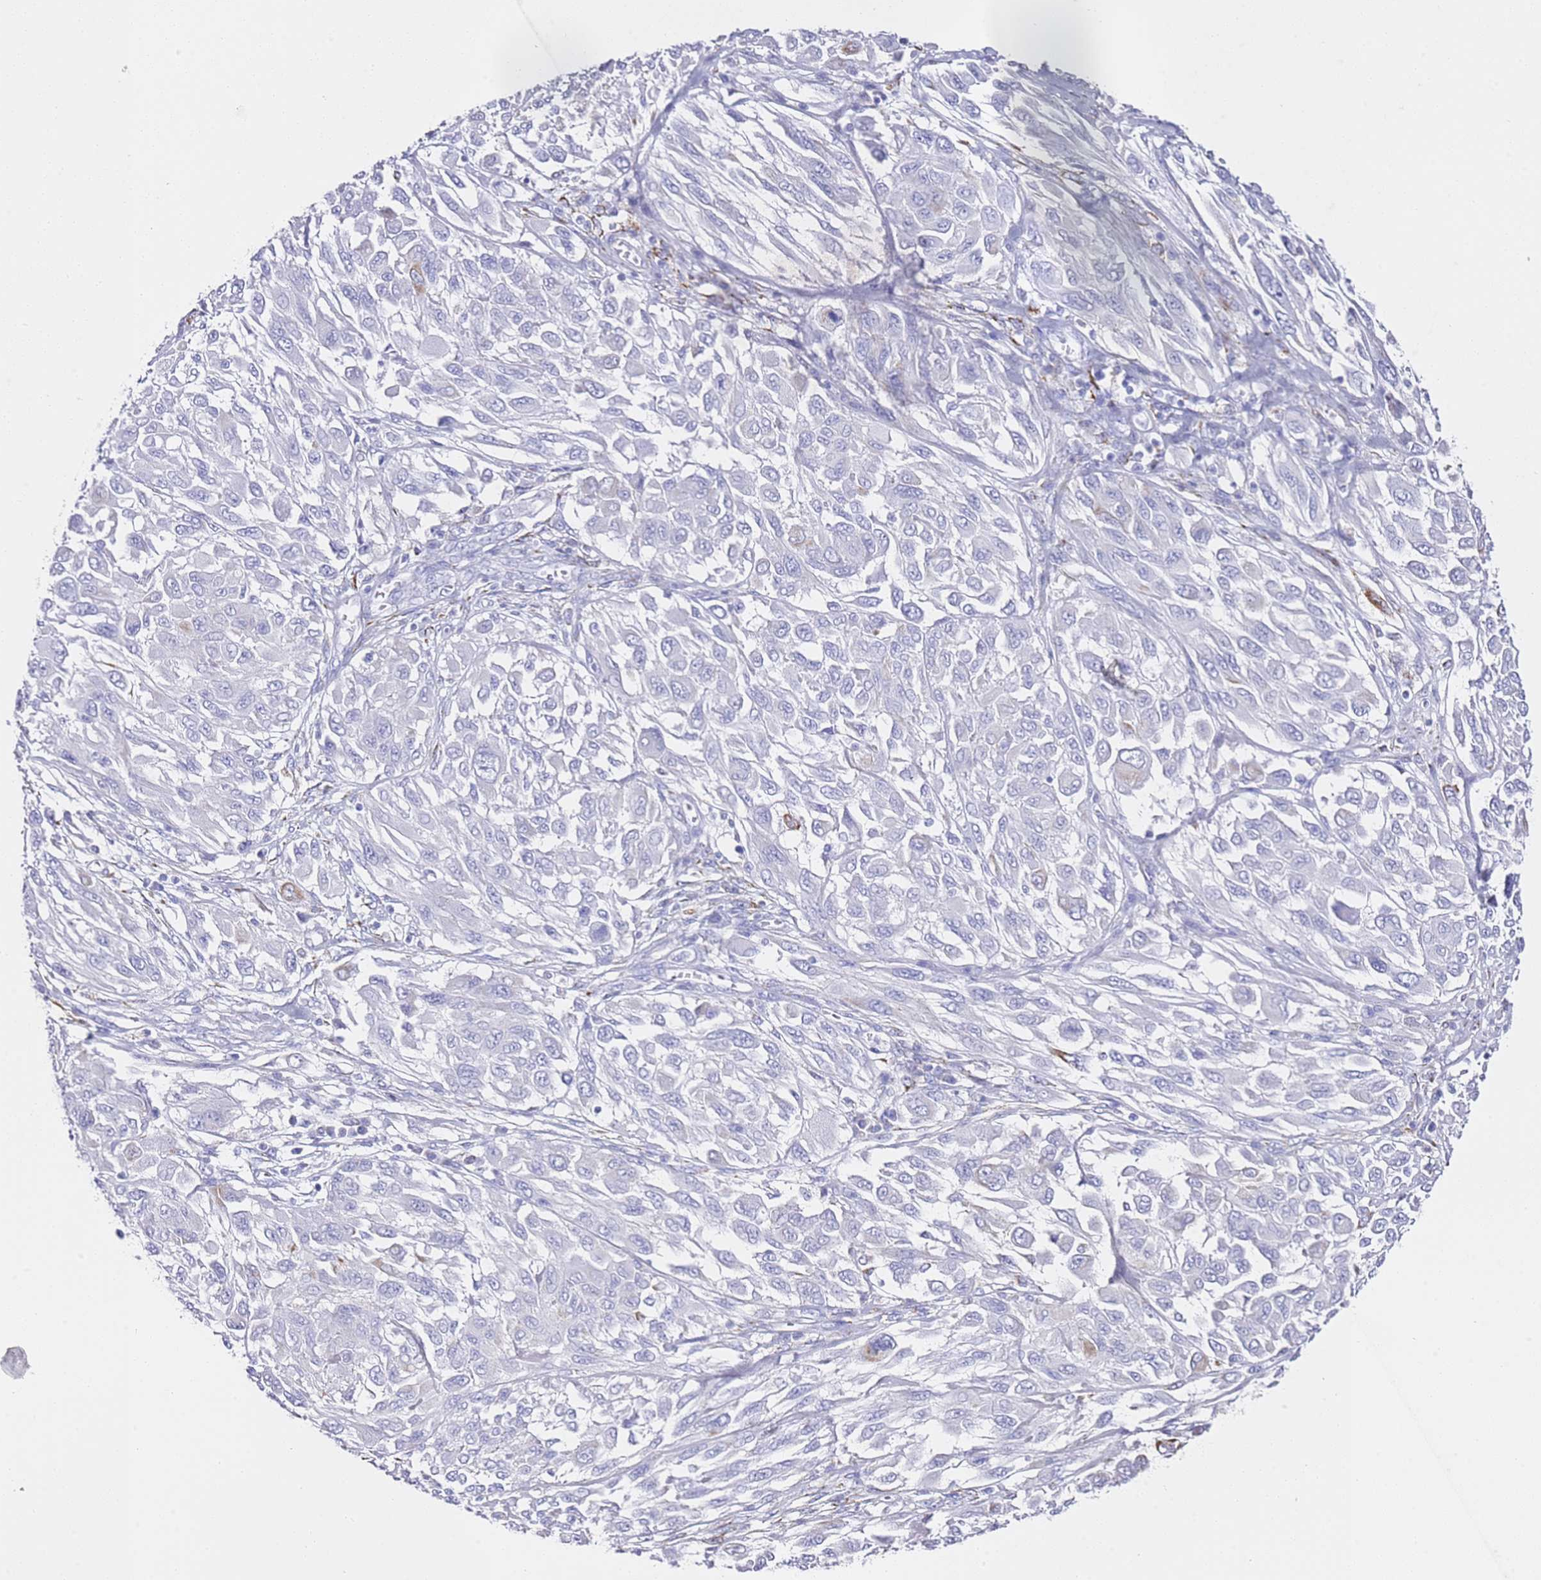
{"staining": {"intensity": "negative", "quantity": "none", "location": "none"}, "tissue": "melanoma", "cell_type": "Tumor cells", "image_type": "cancer", "snomed": [{"axis": "morphology", "description": "Malignant melanoma, NOS"}, {"axis": "topography", "description": "Skin"}], "caption": "Micrograph shows no significant protein staining in tumor cells of malignant melanoma.", "gene": "PTBP2", "patient": {"sex": "female", "age": 91}}